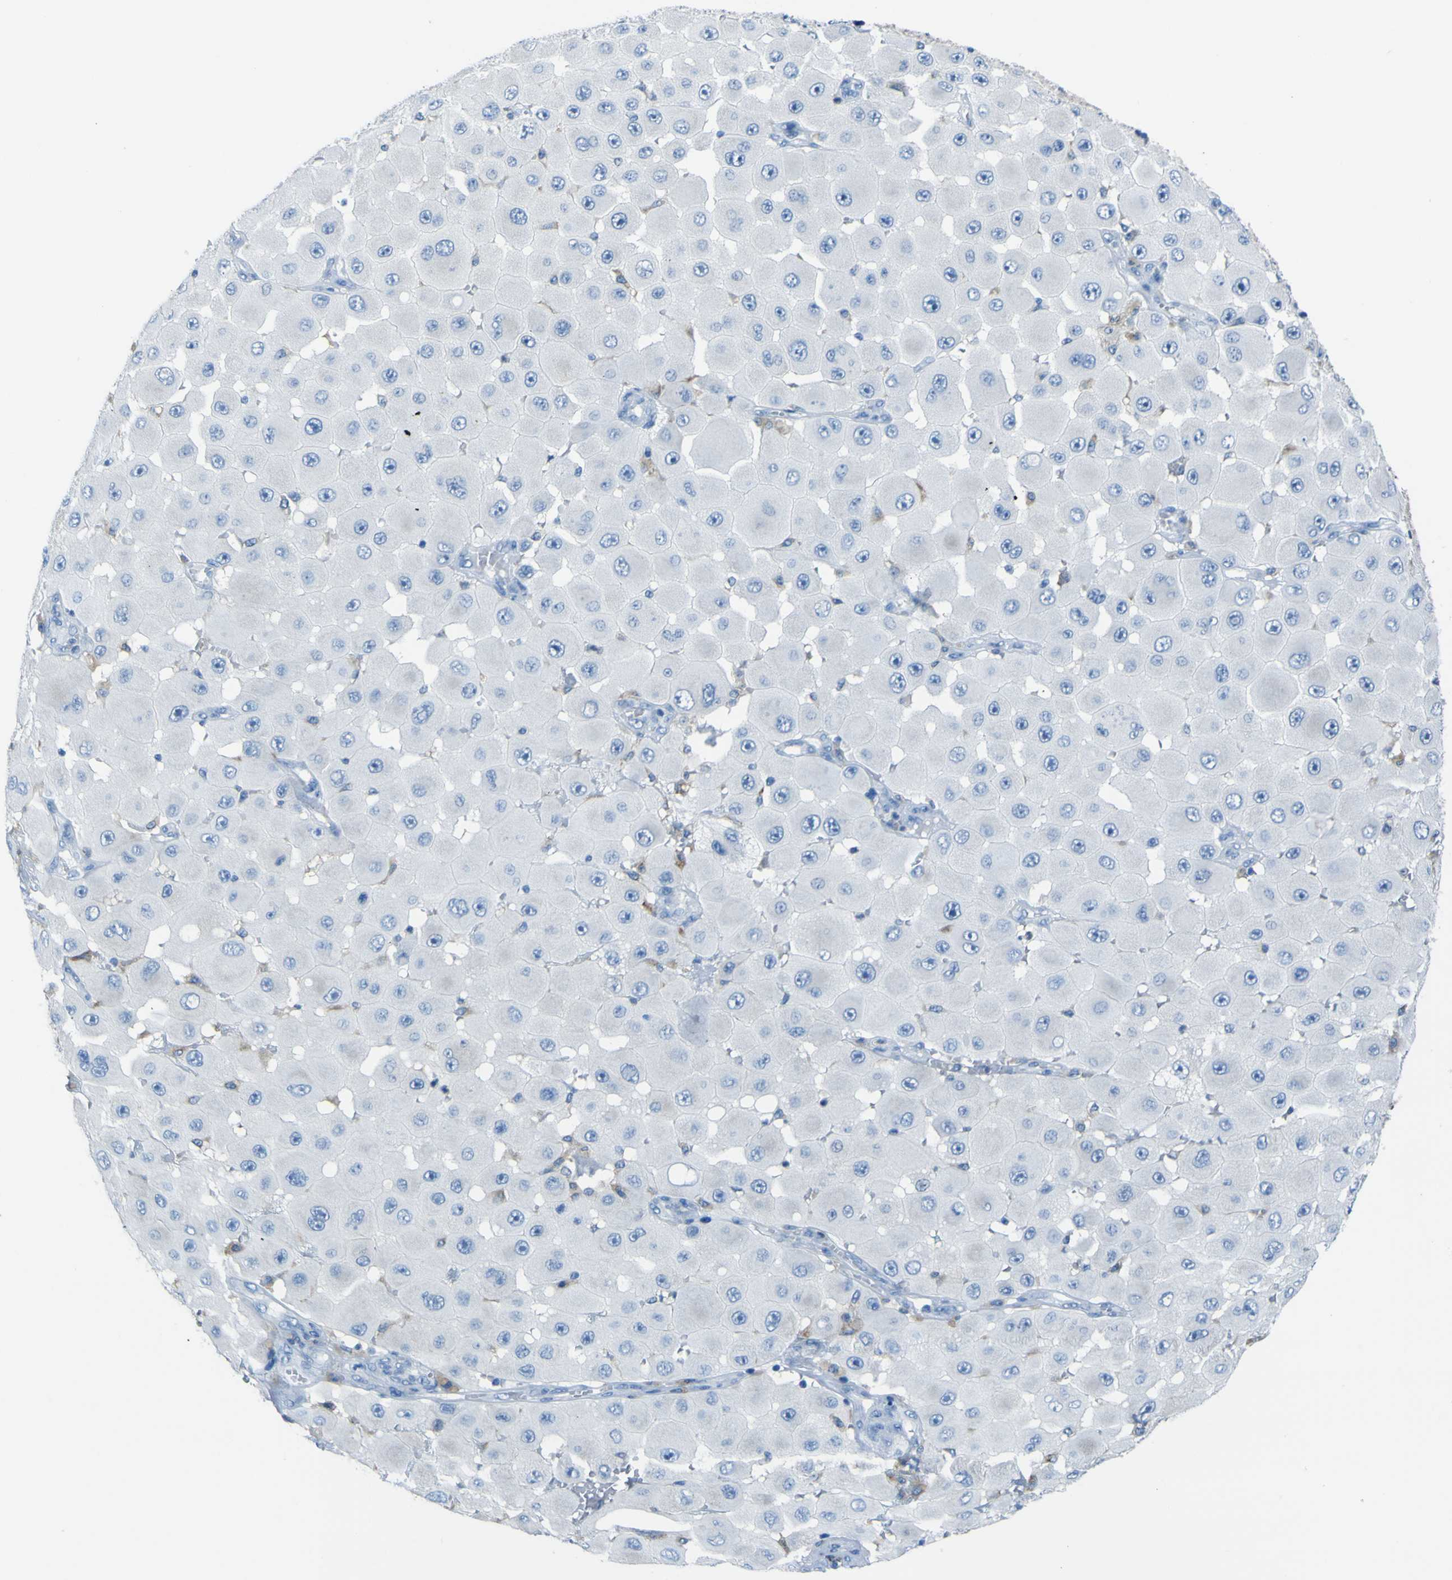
{"staining": {"intensity": "weak", "quantity": "<25%", "location": "cytoplasmic/membranous"}, "tissue": "melanoma", "cell_type": "Tumor cells", "image_type": "cancer", "snomed": [{"axis": "morphology", "description": "Malignant melanoma, NOS"}, {"axis": "topography", "description": "Skin"}], "caption": "Immunohistochemistry (IHC) of human melanoma exhibits no positivity in tumor cells.", "gene": "ACSL1", "patient": {"sex": "female", "age": 81}}